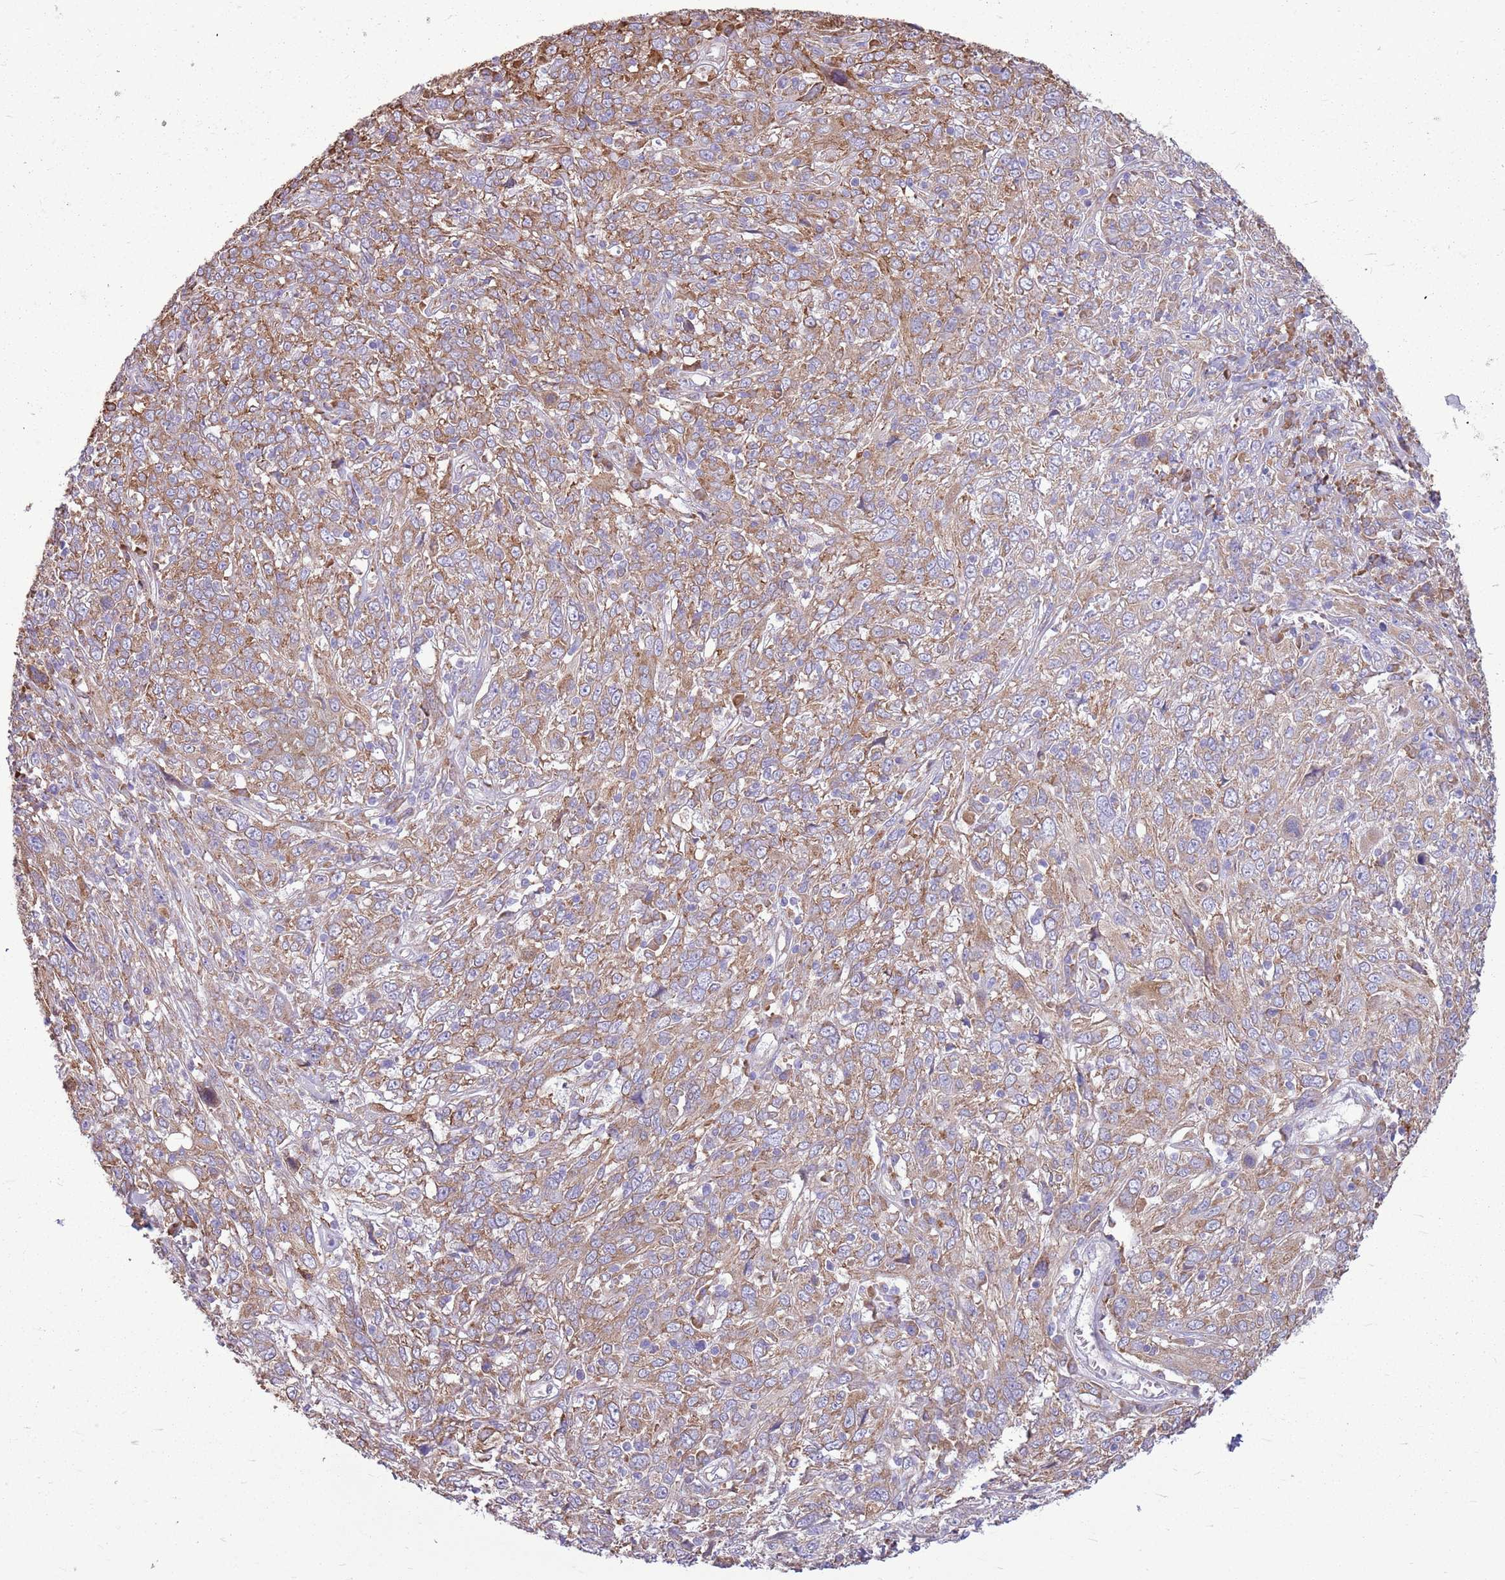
{"staining": {"intensity": "moderate", "quantity": "25%-75%", "location": "cytoplasmic/membranous"}, "tissue": "cervical cancer", "cell_type": "Tumor cells", "image_type": "cancer", "snomed": [{"axis": "morphology", "description": "Squamous cell carcinoma, NOS"}, {"axis": "topography", "description": "Cervix"}], "caption": "IHC (DAB) staining of human cervical squamous cell carcinoma exhibits moderate cytoplasmic/membranous protein expression in approximately 25%-75% of tumor cells. The staining is performed using DAB brown chromogen to label protein expression. The nuclei are counter-stained blue using hematoxylin.", "gene": "KCTD19", "patient": {"sex": "female", "age": 46}}